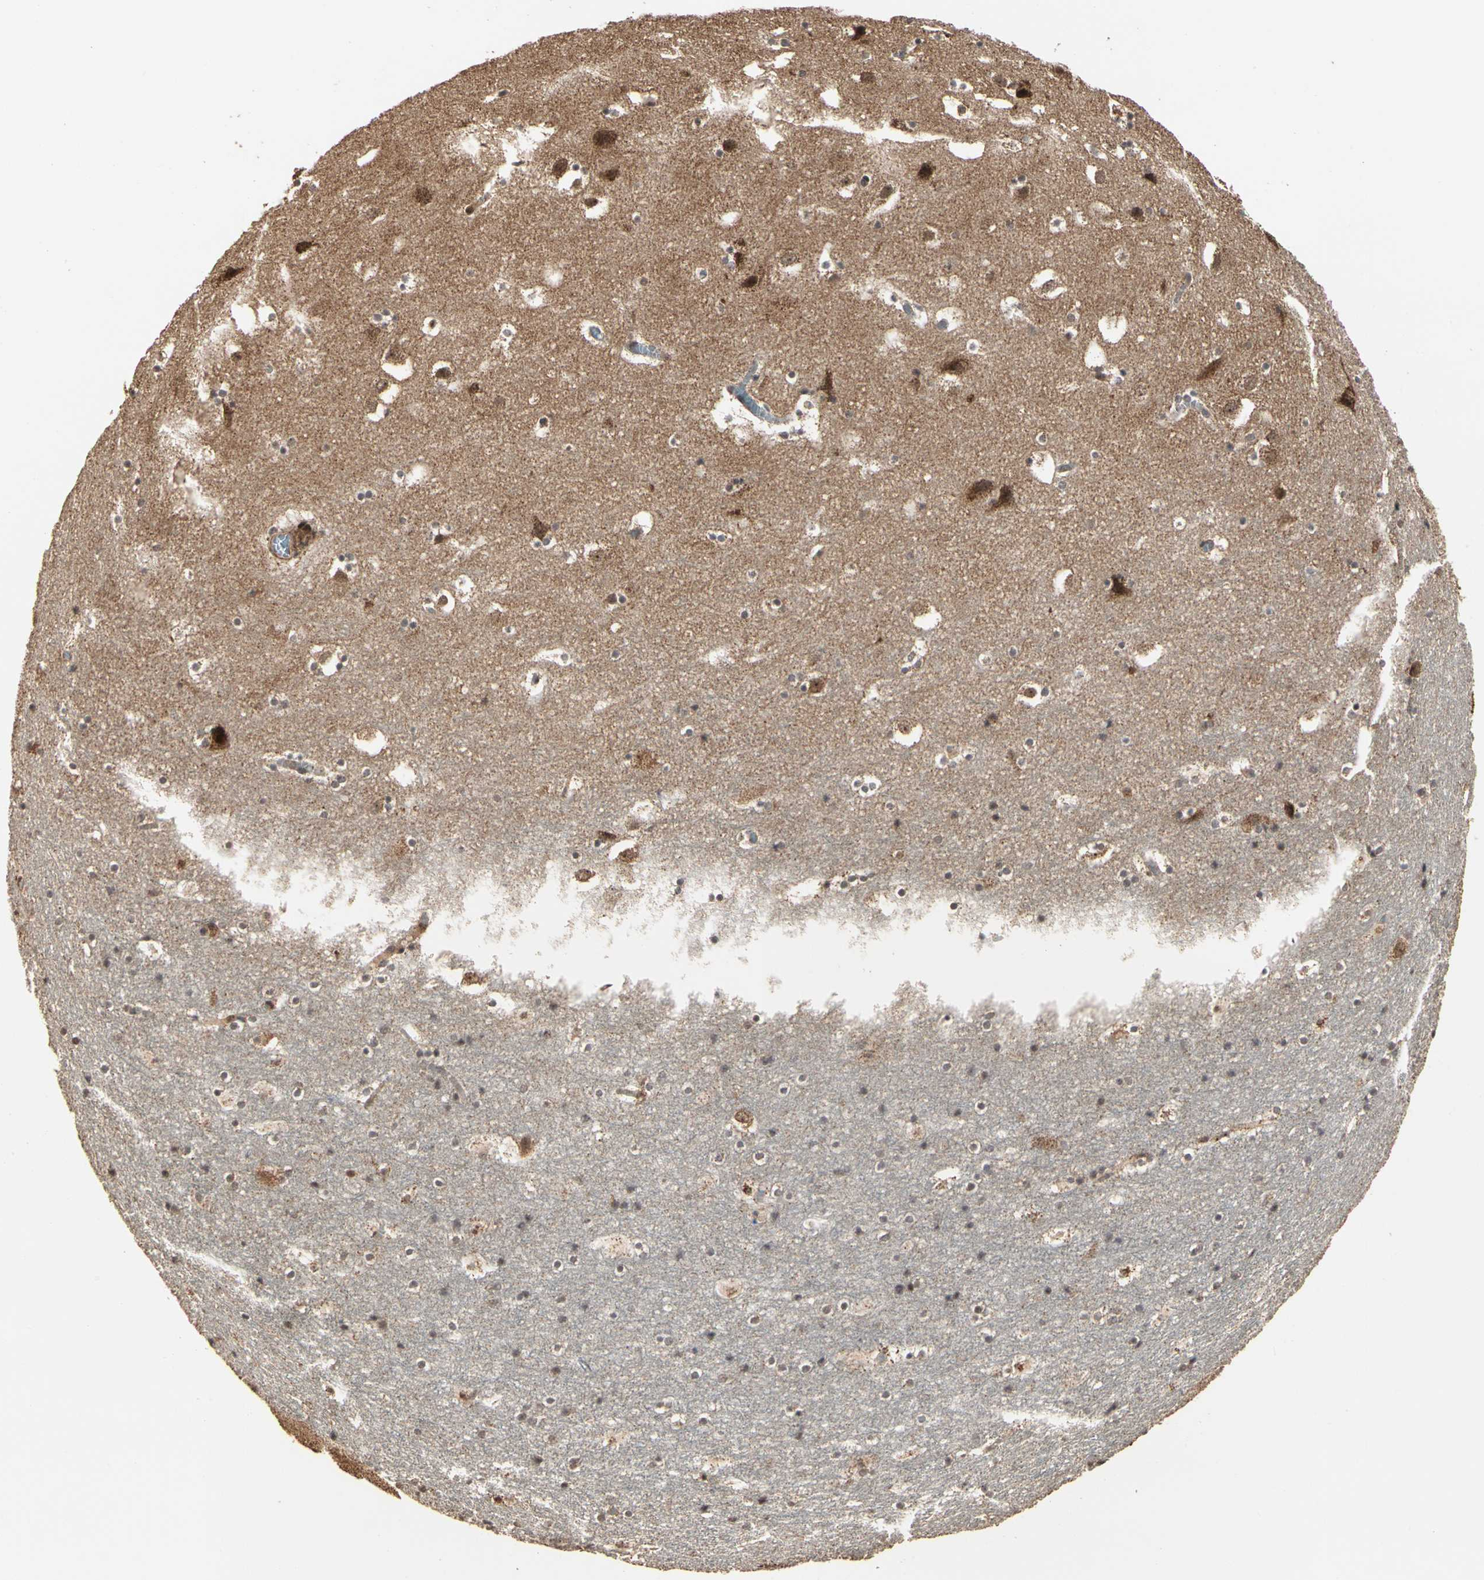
{"staining": {"intensity": "weak", "quantity": "25%-75%", "location": "cytoplasmic/membranous"}, "tissue": "hippocampus", "cell_type": "Glial cells", "image_type": "normal", "snomed": [{"axis": "morphology", "description": "Normal tissue, NOS"}, {"axis": "topography", "description": "Hippocampus"}], "caption": "Immunohistochemistry (IHC) of normal human hippocampus reveals low levels of weak cytoplasmic/membranous staining in about 25%-75% of glial cells. (DAB (3,3'-diaminobenzidine) IHC, brown staining for protein, blue staining for nuclei).", "gene": "TAOK1", "patient": {"sex": "male", "age": 45}}